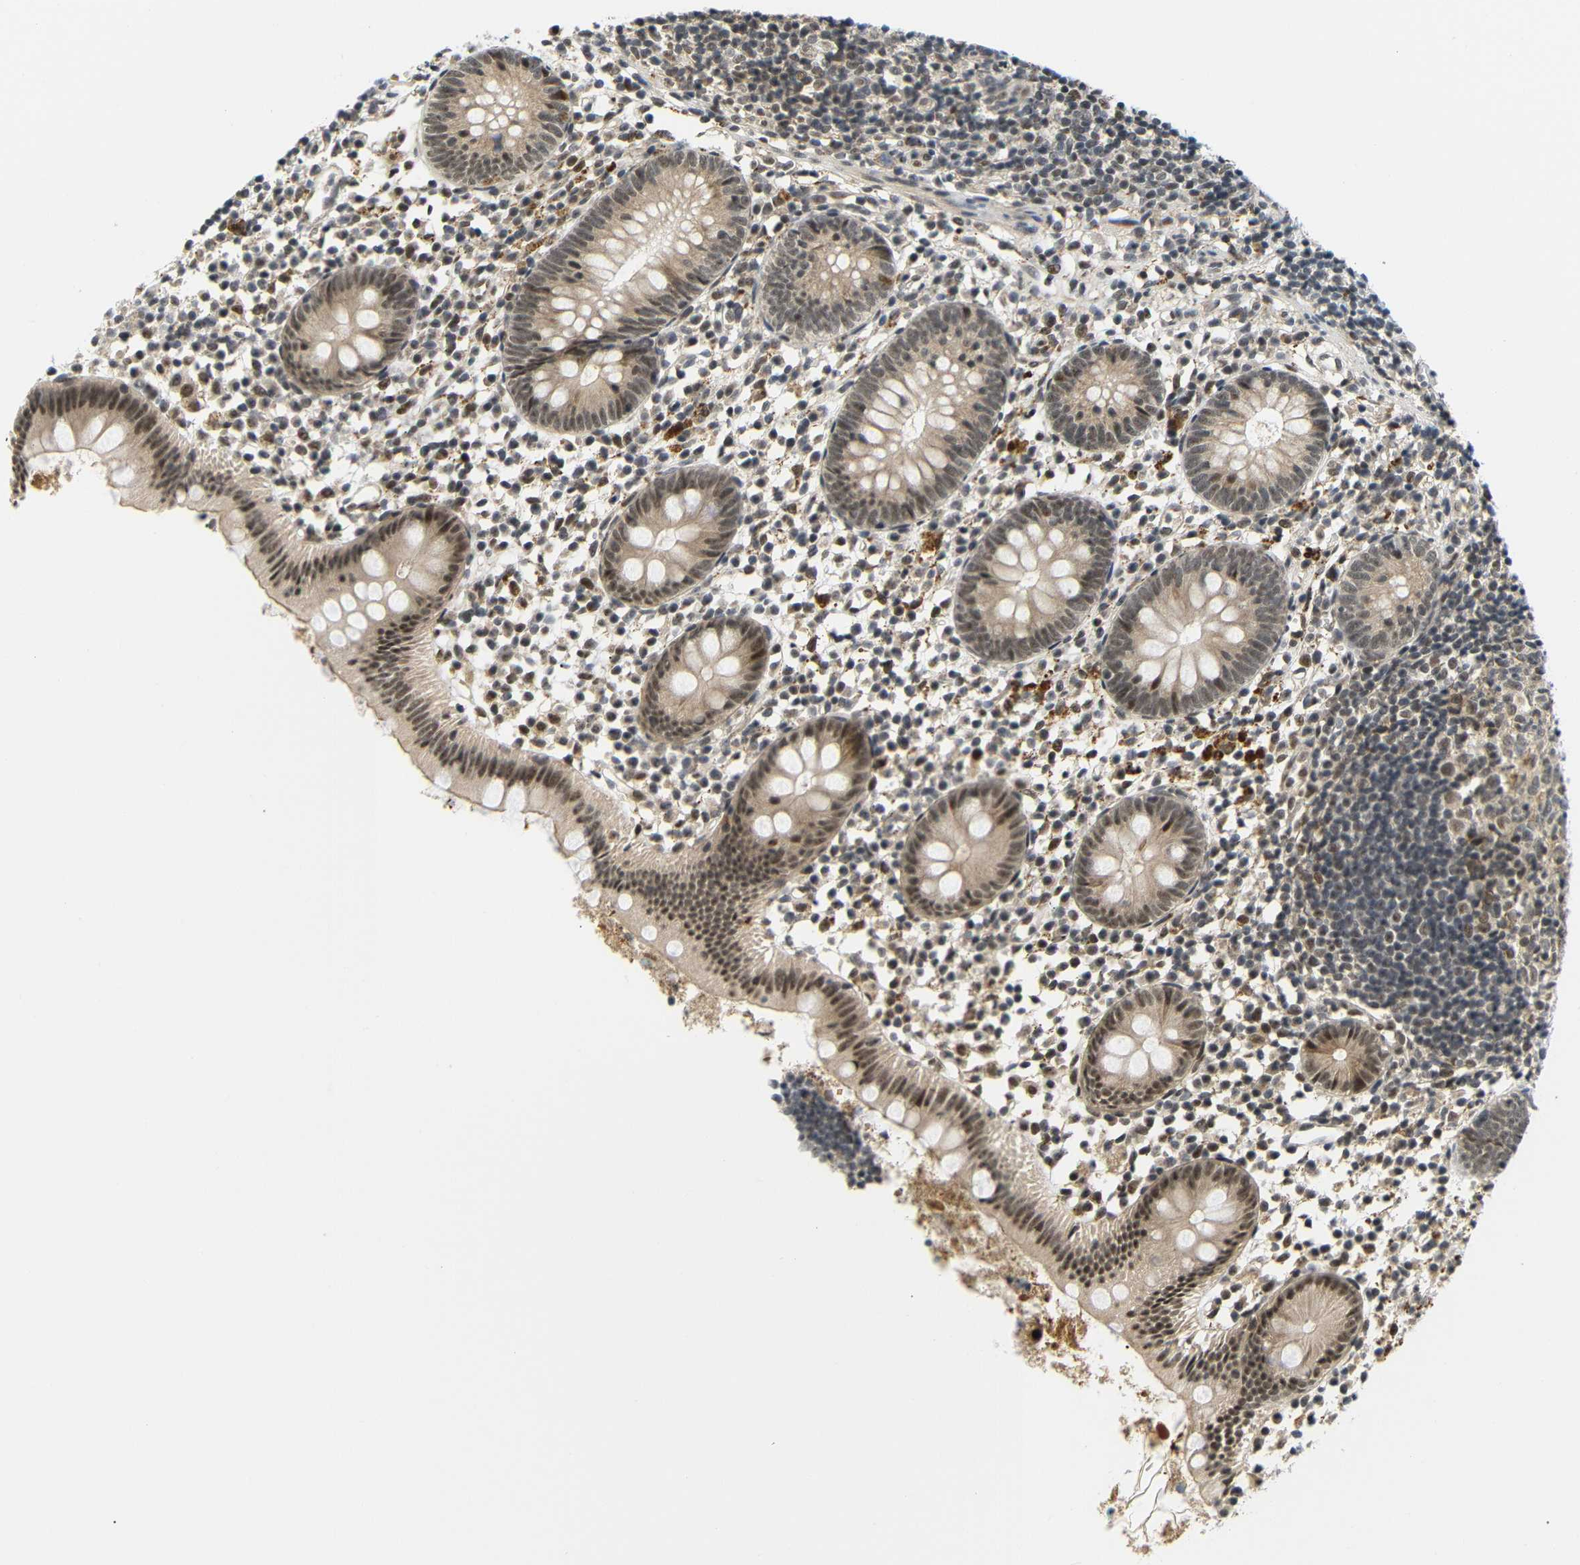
{"staining": {"intensity": "weak", "quantity": ">75%", "location": "cytoplasmic/membranous,nuclear"}, "tissue": "appendix", "cell_type": "Glandular cells", "image_type": "normal", "snomed": [{"axis": "morphology", "description": "Normal tissue, NOS"}, {"axis": "topography", "description": "Appendix"}], "caption": "High-magnification brightfield microscopy of normal appendix stained with DAB (brown) and counterstained with hematoxylin (blue). glandular cells exhibit weak cytoplasmic/membranous,nuclear staining is seen in about>75% of cells. (Stains: DAB in brown, nuclei in blue, Microscopy: brightfield microscopy at high magnification).", "gene": "GJA5", "patient": {"sex": "female", "age": 20}}